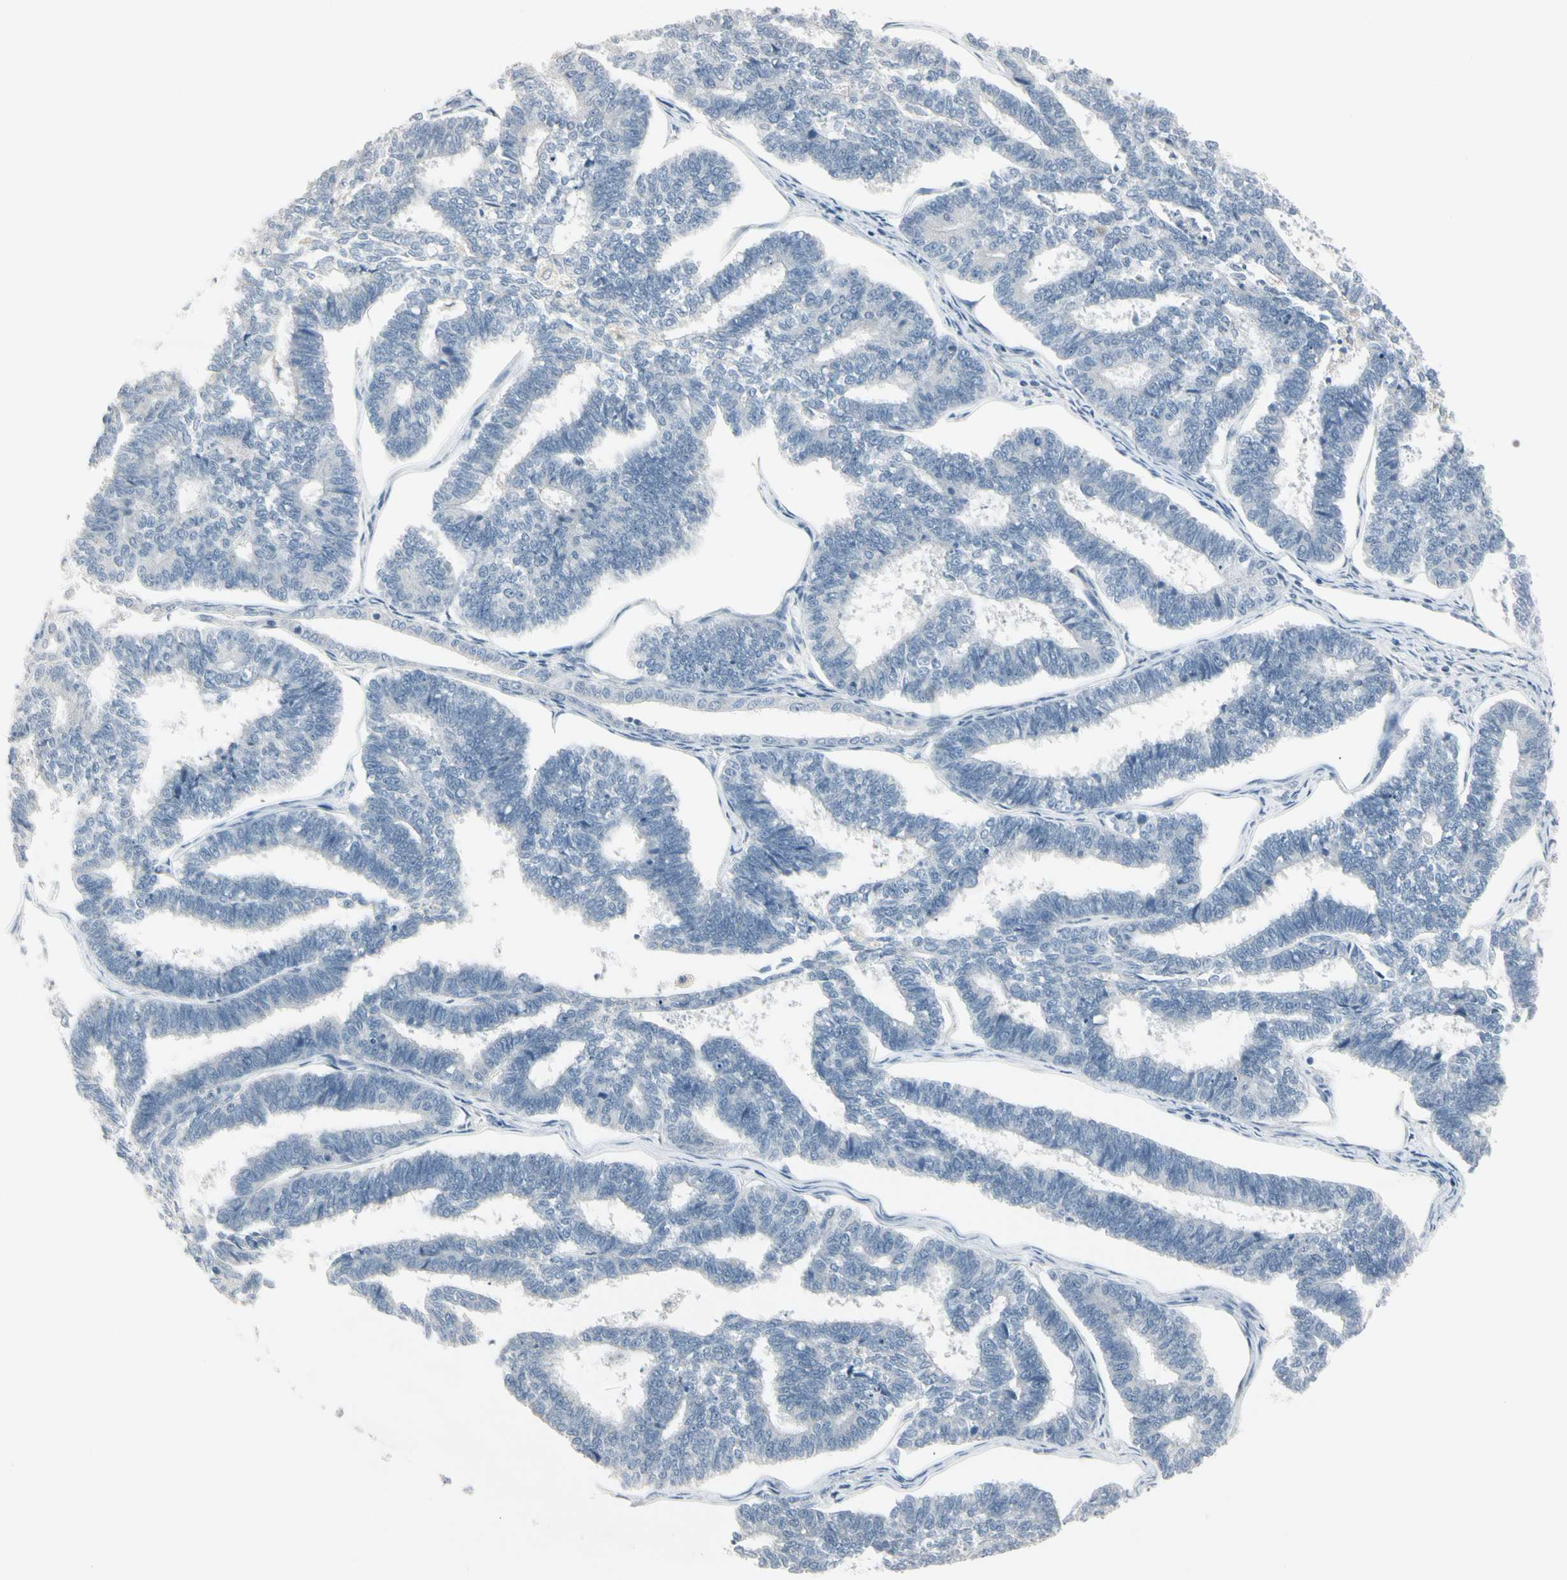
{"staining": {"intensity": "negative", "quantity": "none", "location": "none"}, "tissue": "endometrial cancer", "cell_type": "Tumor cells", "image_type": "cancer", "snomed": [{"axis": "morphology", "description": "Adenocarcinoma, NOS"}, {"axis": "topography", "description": "Endometrium"}], "caption": "IHC micrograph of neoplastic tissue: adenocarcinoma (endometrial) stained with DAB (3,3'-diaminobenzidine) demonstrates no significant protein staining in tumor cells.", "gene": "DMPK", "patient": {"sex": "female", "age": 70}}